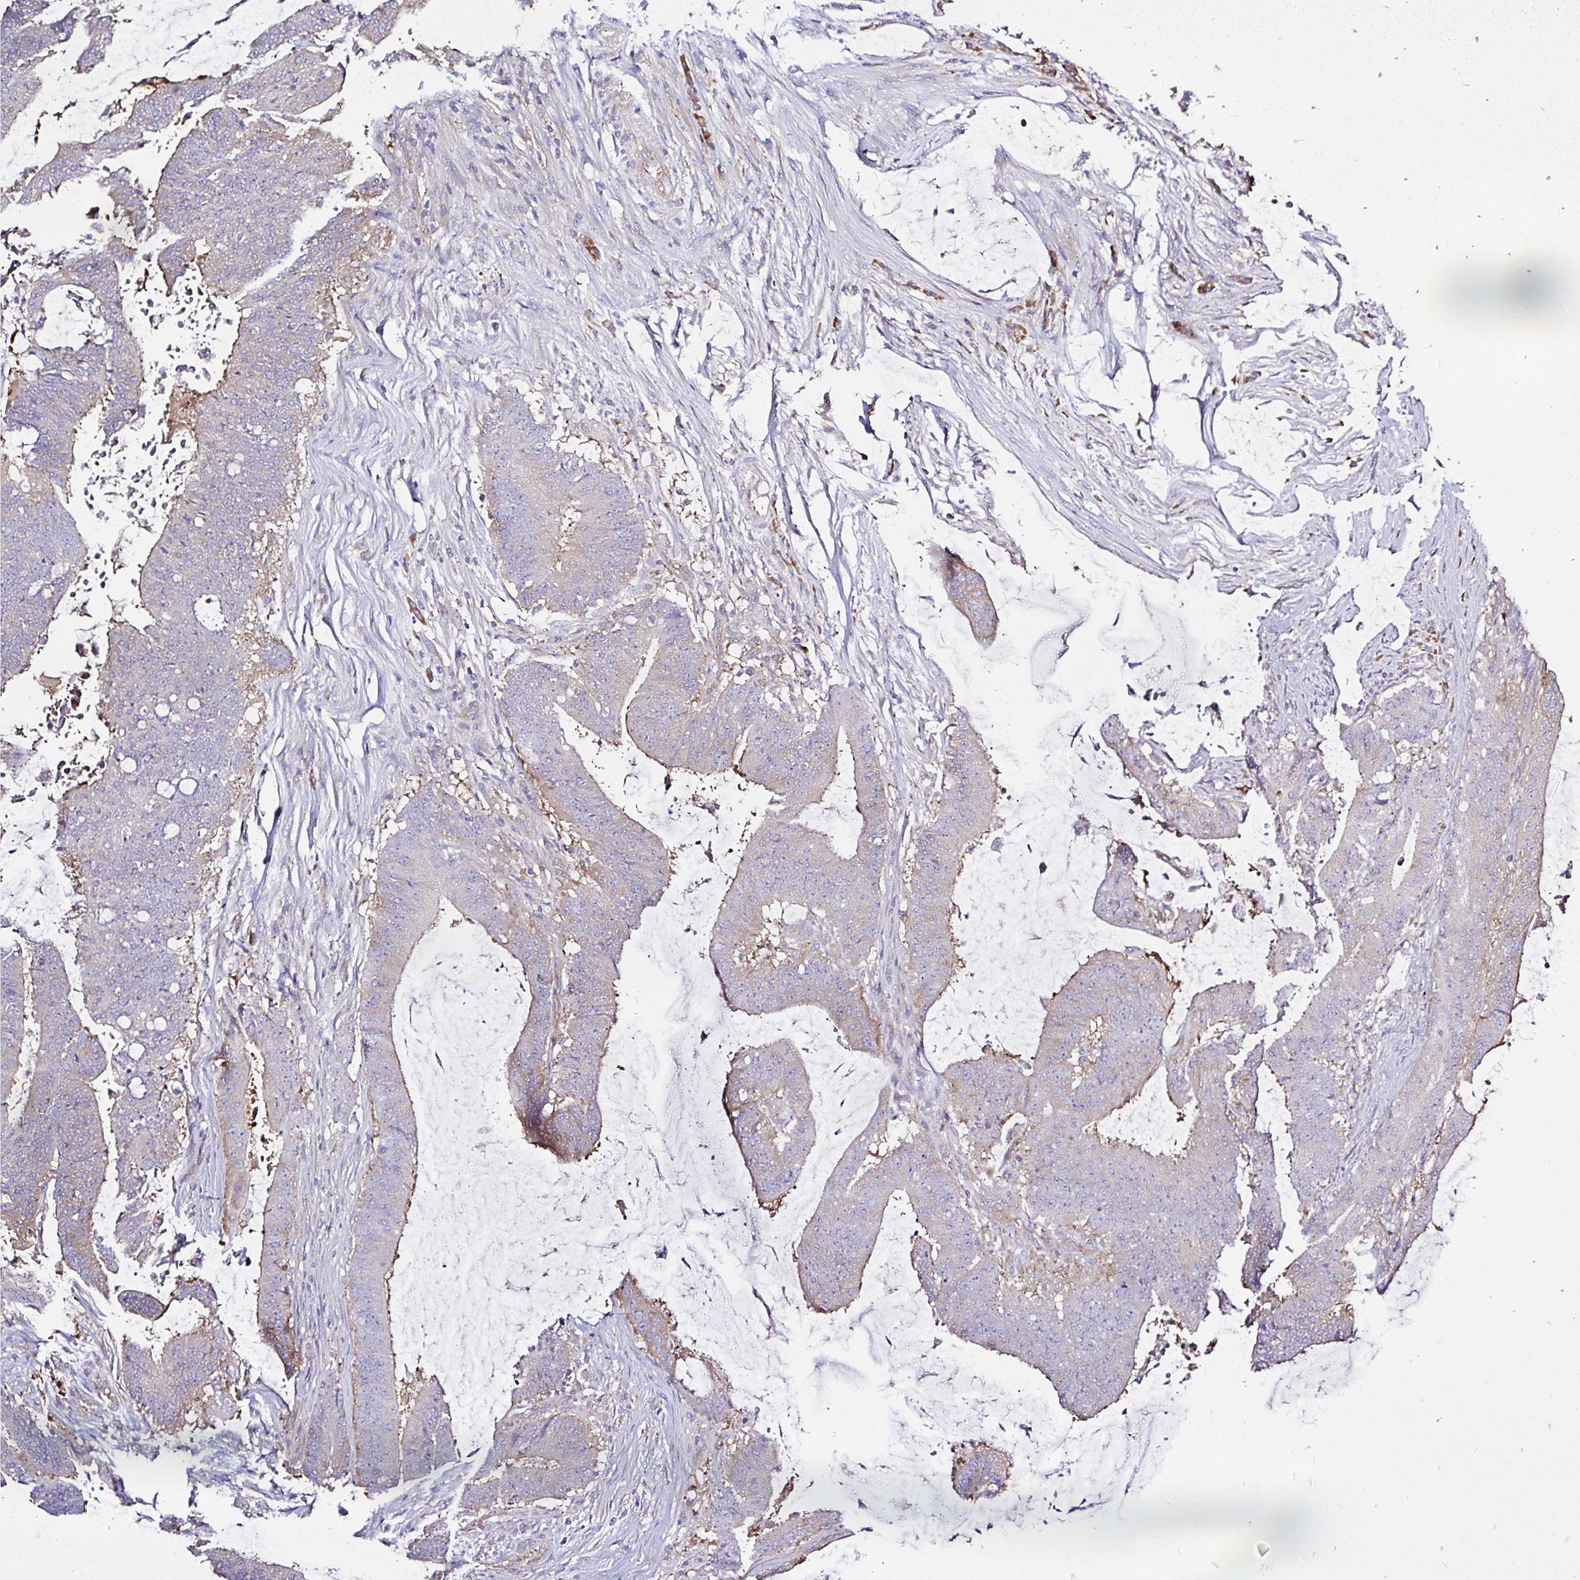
{"staining": {"intensity": "weak", "quantity": "<25%", "location": "cytoplasmic/membranous"}, "tissue": "colorectal cancer", "cell_type": "Tumor cells", "image_type": "cancer", "snomed": [{"axis": "morphology", "description": "Adenocarcinoma, NOS"}, {"axis": "topography", "description": "Colon"}], "caption": "A high-resolution micrograph shows immunohistochemistry (IHC) staining of colorectal cancer, which reveals no significant expression in tumor cells. Brightfield microscopy of IHC stained with DAB (brown) and hematoxylin (blue), captured at high magnification.", "gene": "LARS1", "patient": {"sex": "female", "age": 43}}